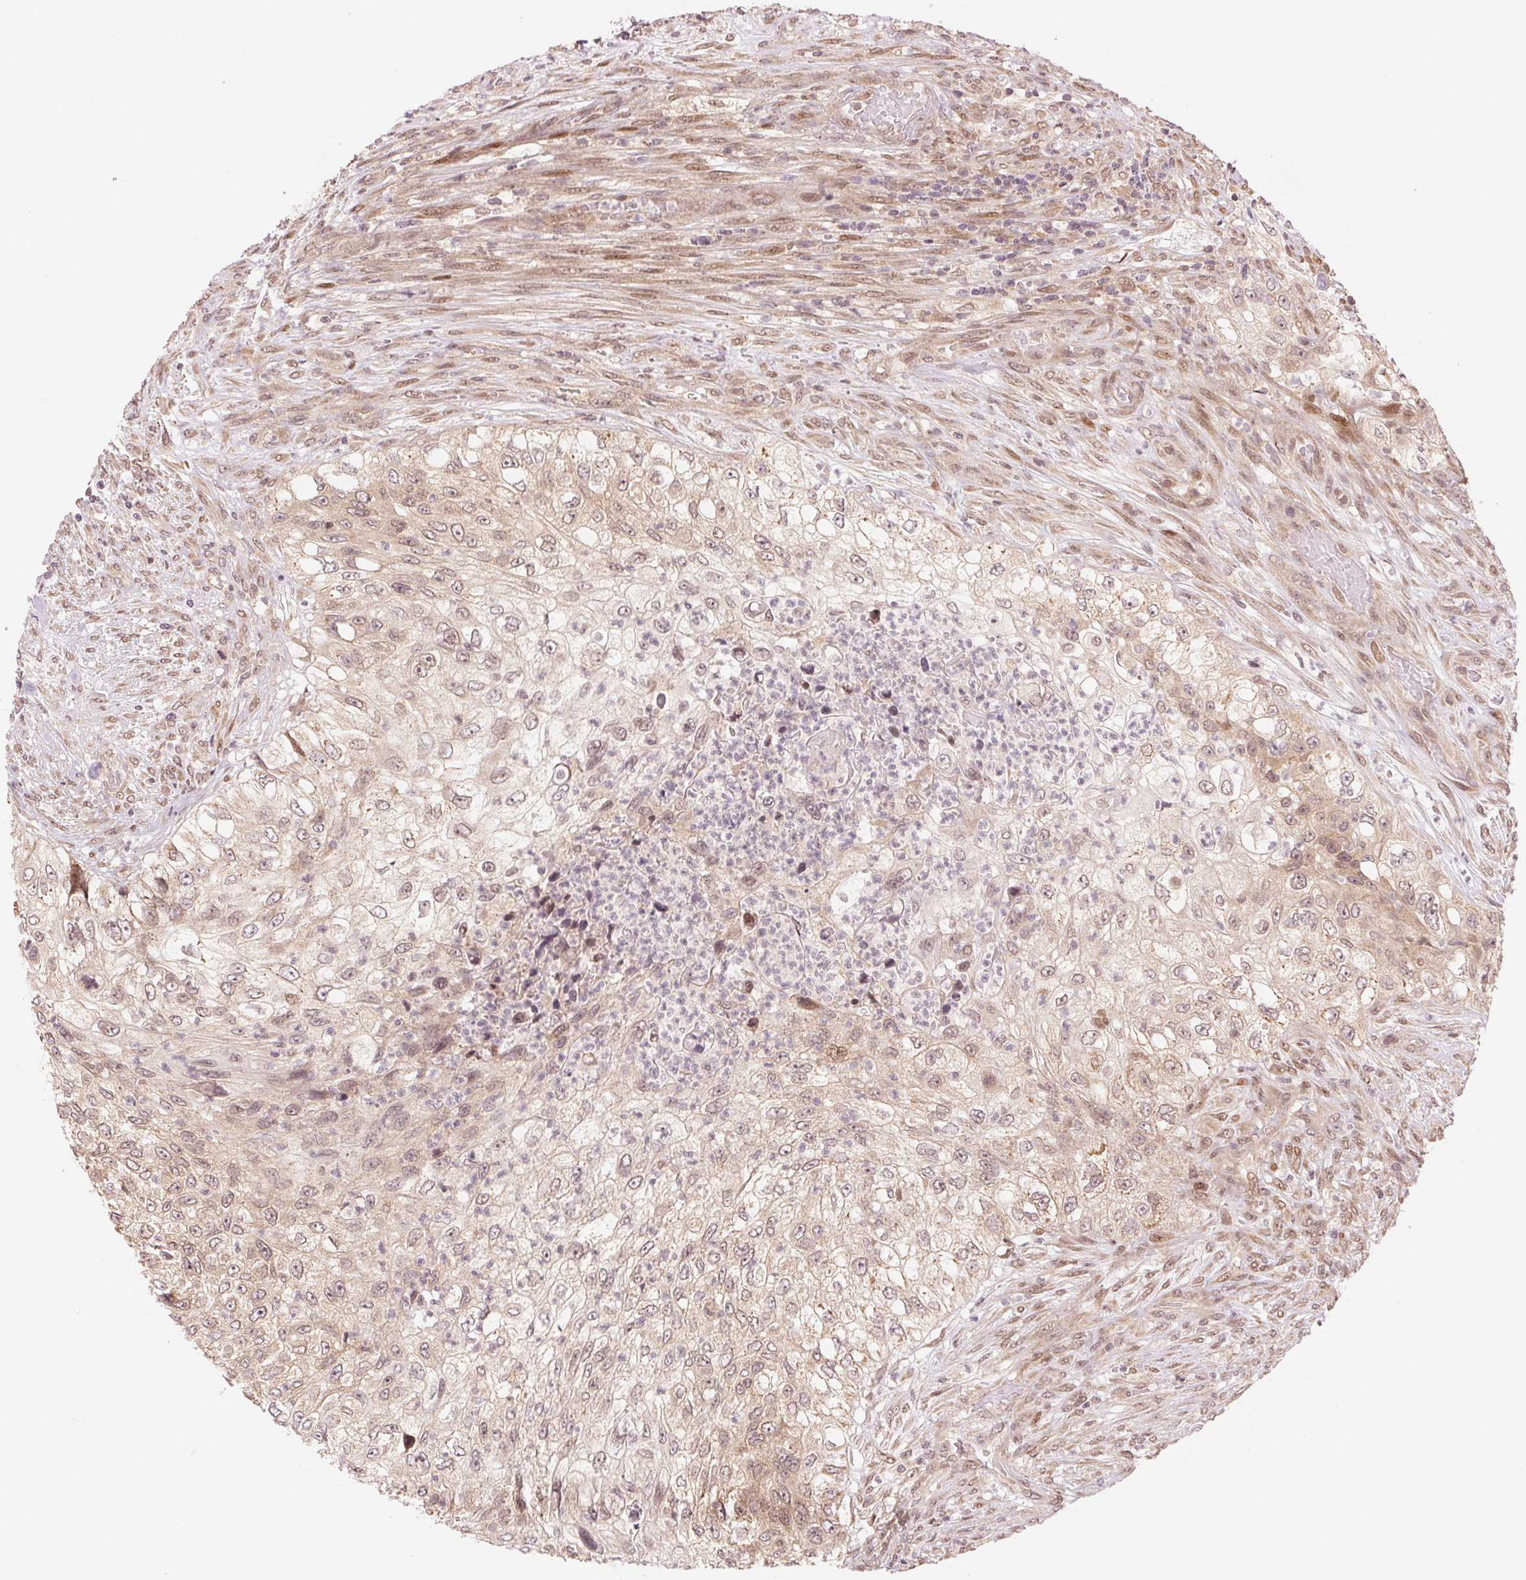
{"staining": {"intensity": "weak", "quantity": ">75%", "location": "cytoplasmic/membranous,nuclear"}, "tissue": "urothelial cancer", "cell_type": "Tumor cells", "image_type": "cancer", "snomed": [{"axis": "morphology", "description": "Urothelial carcinoma, High grade"}, {"axis": "topography", "description": "Urinary bladder"}], "caption": "The photomicrograph reveals a brown stain indicating the presence of a protein in the cytoplasmic/membranous and nuclear of tumor cells in high-grade urothelial carcinoma.", "gene": "ERI3", "patient": {"sex": "female", "age": 60}}